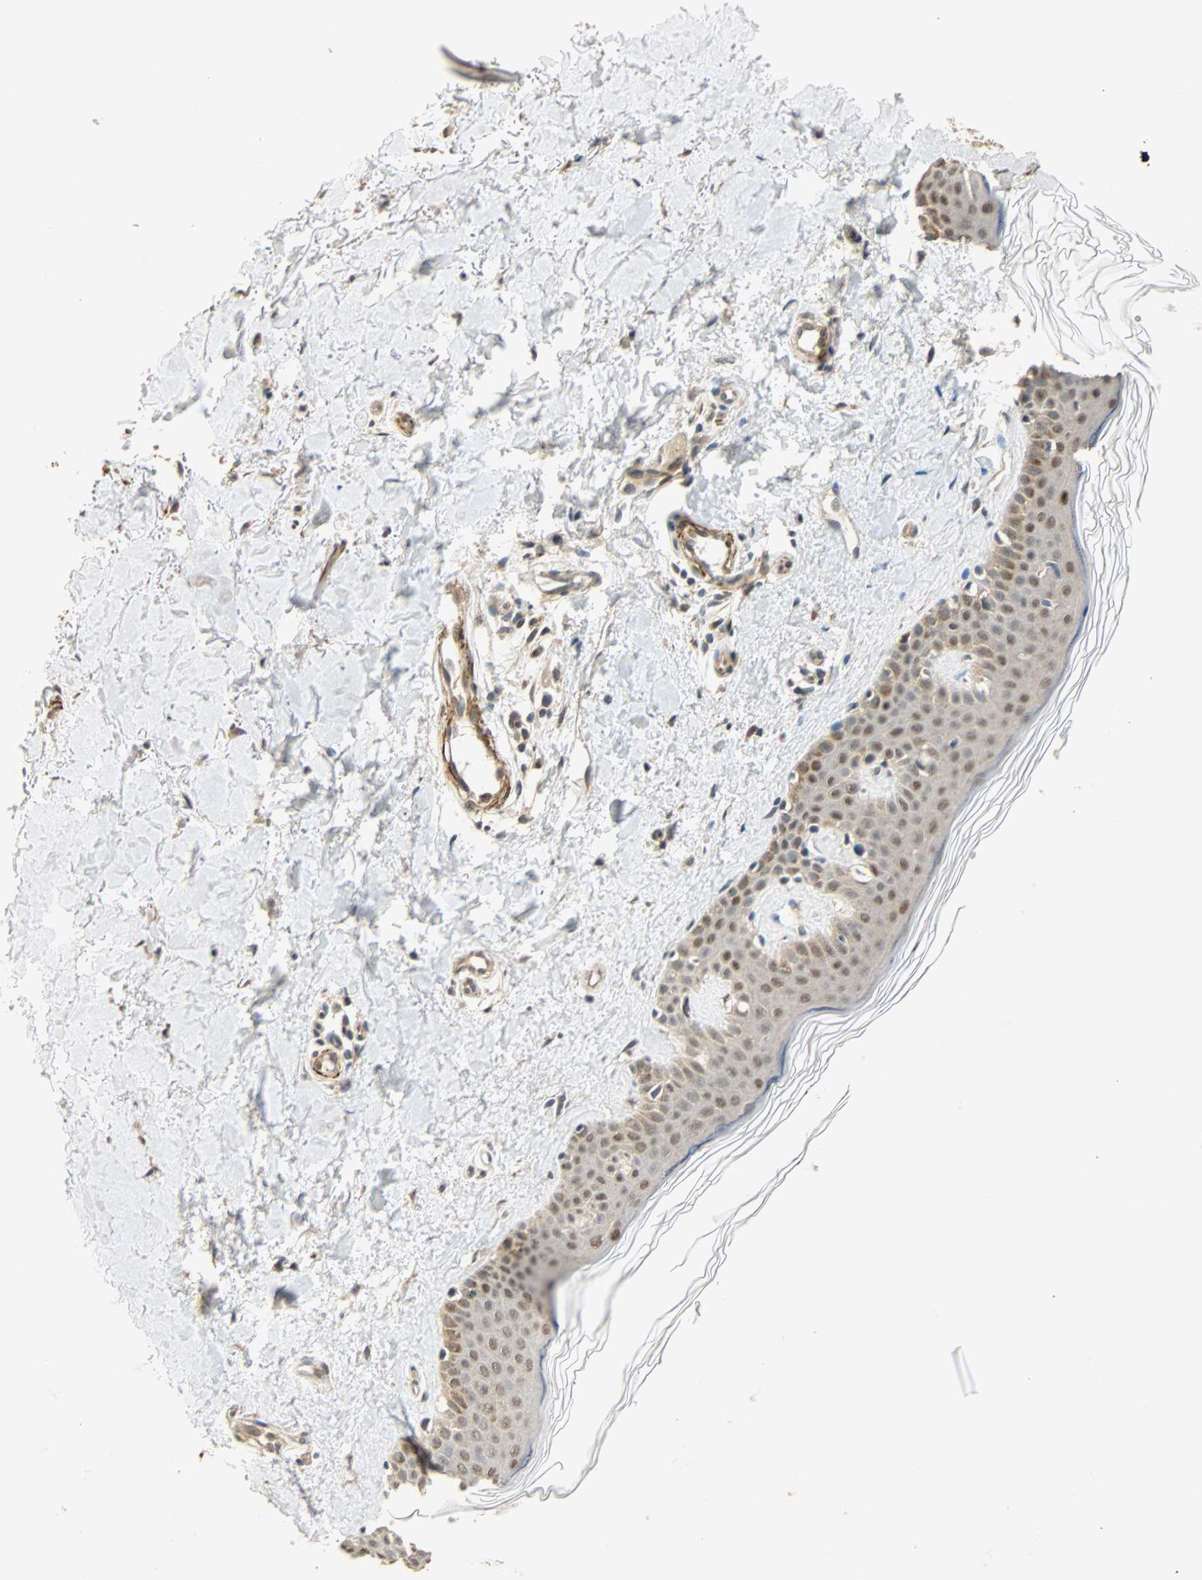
{"staining": {"intensity": "negative", "quantity": "none", "location": "none"}, "tissue": "skin", "cell_type": "Fibroblasts", "image_type": "normal", "snomed": [{"axis": "morphology", "description": "Normal tissue, NOS"}, {"axis": "topography", "description": "Skin"}], "caption": "There is no significant positivity in fibroblasts of skin. (Stains: DAB IHC with hematoxylin counter stain, Microscopy: brightfield microscopy at high magnification).", "gene": "QSER1", "patient": {"sex": "male", "age": 67}}